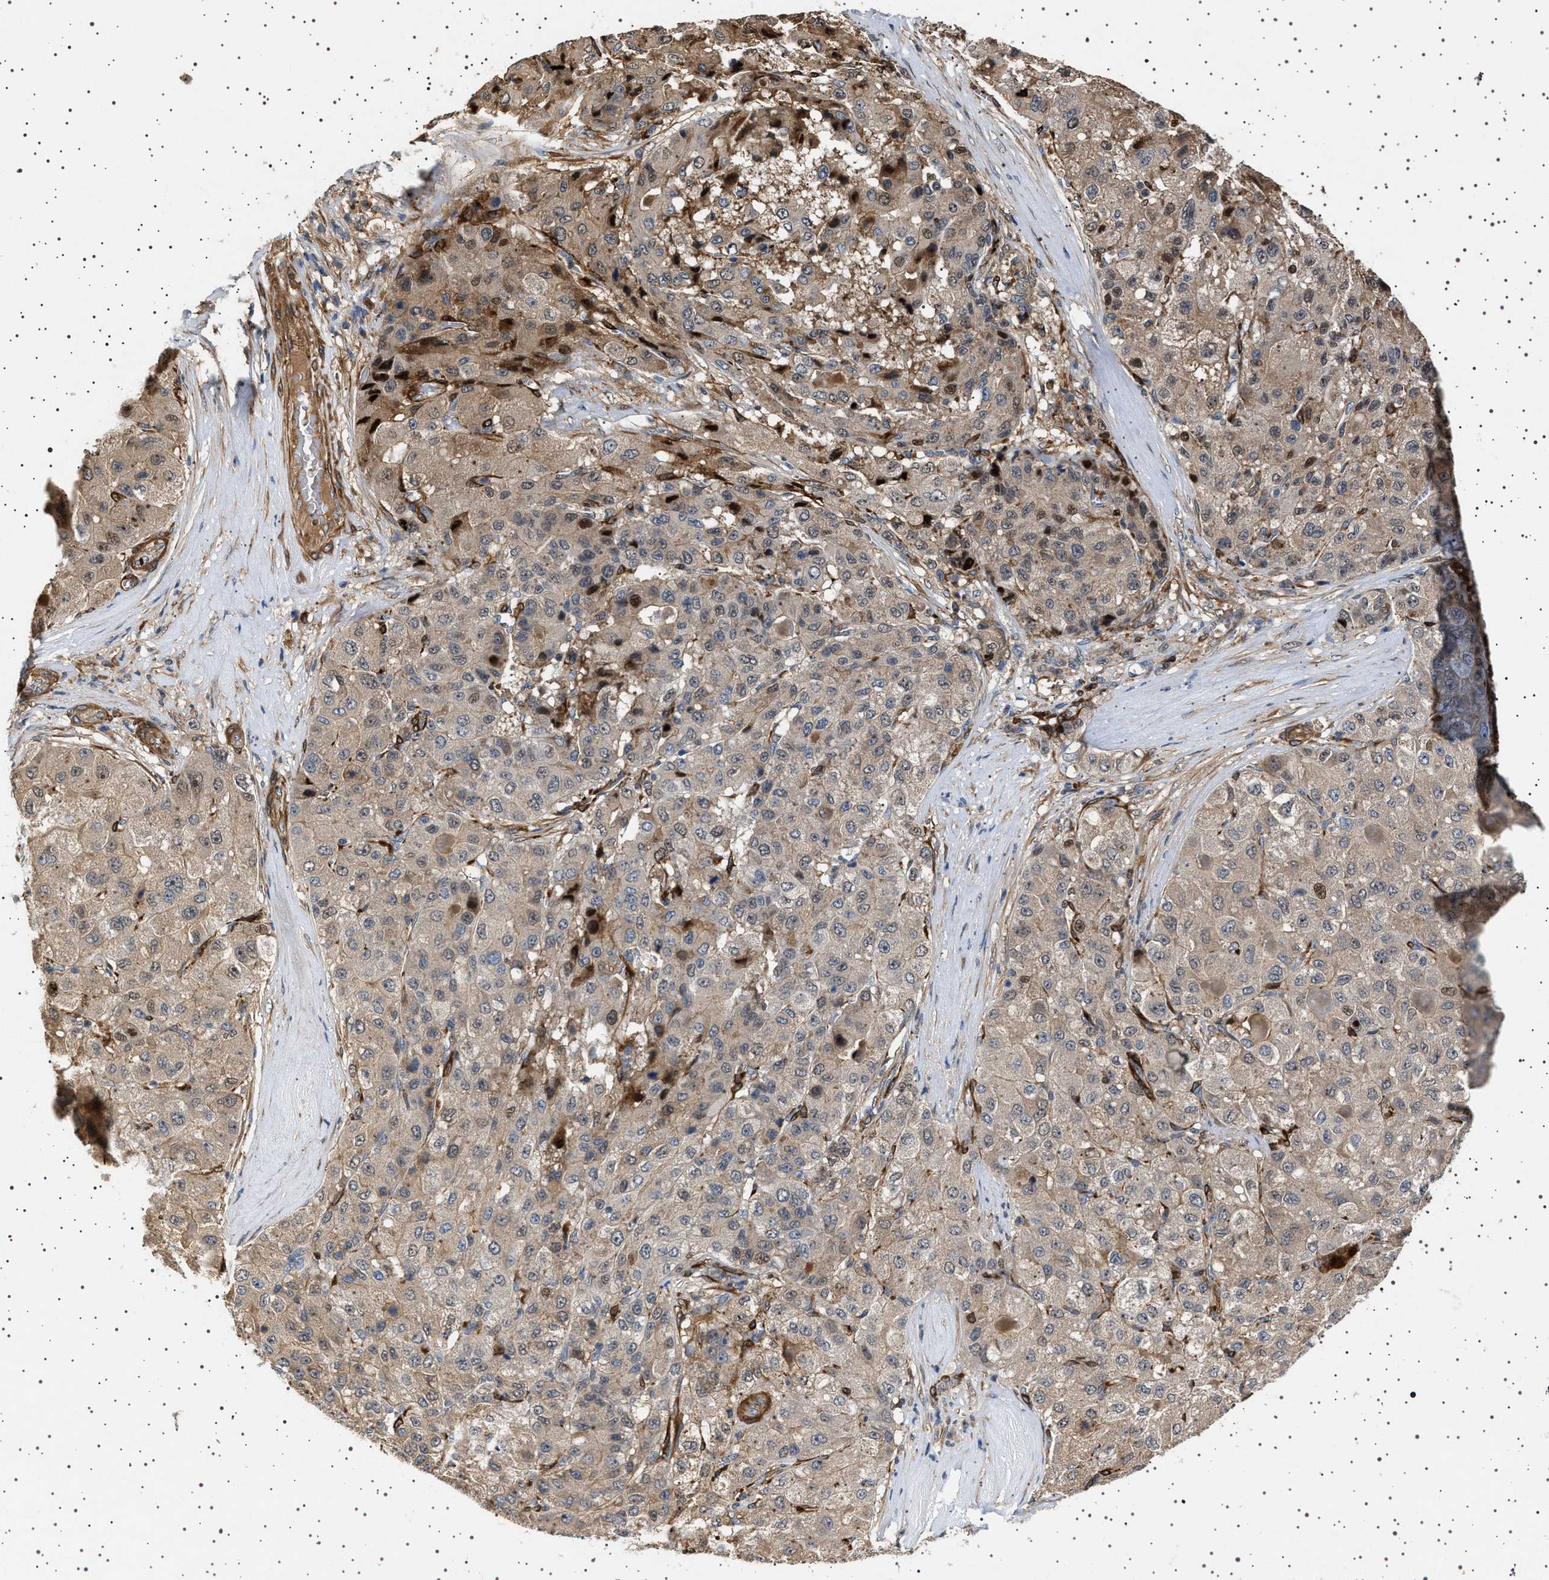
{"staining": {"intensity": "weak", "quantity": ">75%", "location": "cytoplasmic/membranous"}, "tissue": "liver cancer", "cell_type": "Tumor cells", "image_type": "cancer", "snomed": [{"axis": "morphology", "description": "Carcinoma, Hepatocellular, NOS"}, {"axis": "topography", "description": "Liver"}], "caption": "Hepatocellular carcinoma (liver) stained for a protein shows weak cytoplasmic/membranous positivity in tumor cells.", "gene": "GUCY1B1", "patient": {"sex": "male", "age": 80}}